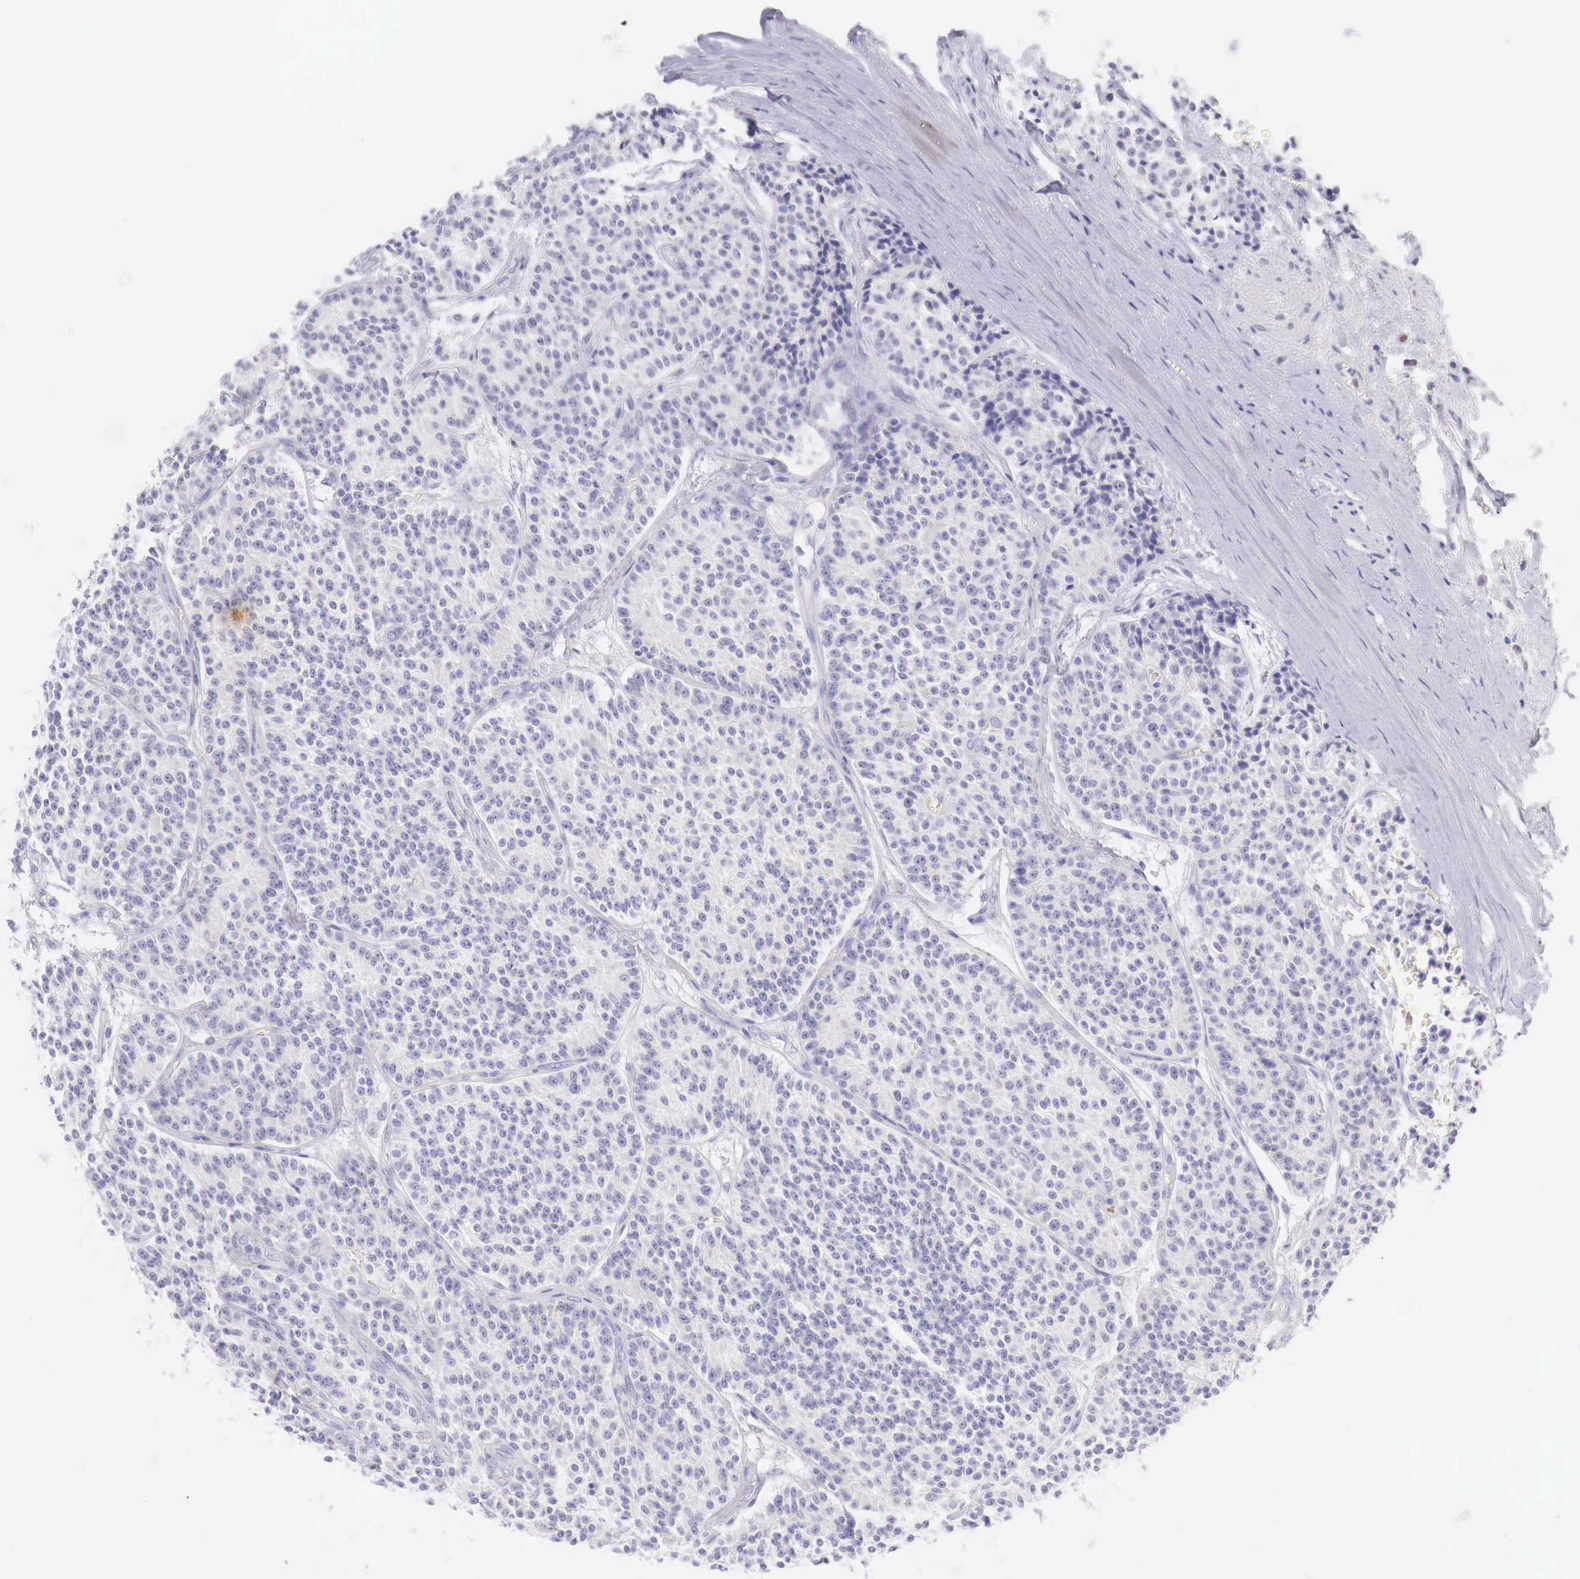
{"staining": {"intensity": "negative", "quantity": "none", "location": "none"}, "tissue": "carcinoid", "cell_type": "Tumor cells", "image_type": "cancer", "snomed": [{"axis": "morphology", "description": "Carcinoid, malignant, NOS"}, {"axis": "topography", "description": "Stomach"}], "caption": "Histopathology image shows no significant protein positivity in tumor cells of carcinoid. (DAB (3,3'-diaminobenzidine) immunohistochemistry, high magnification).", "gene": "BCL6", "patient": {"sex": "female", "age": 76}}